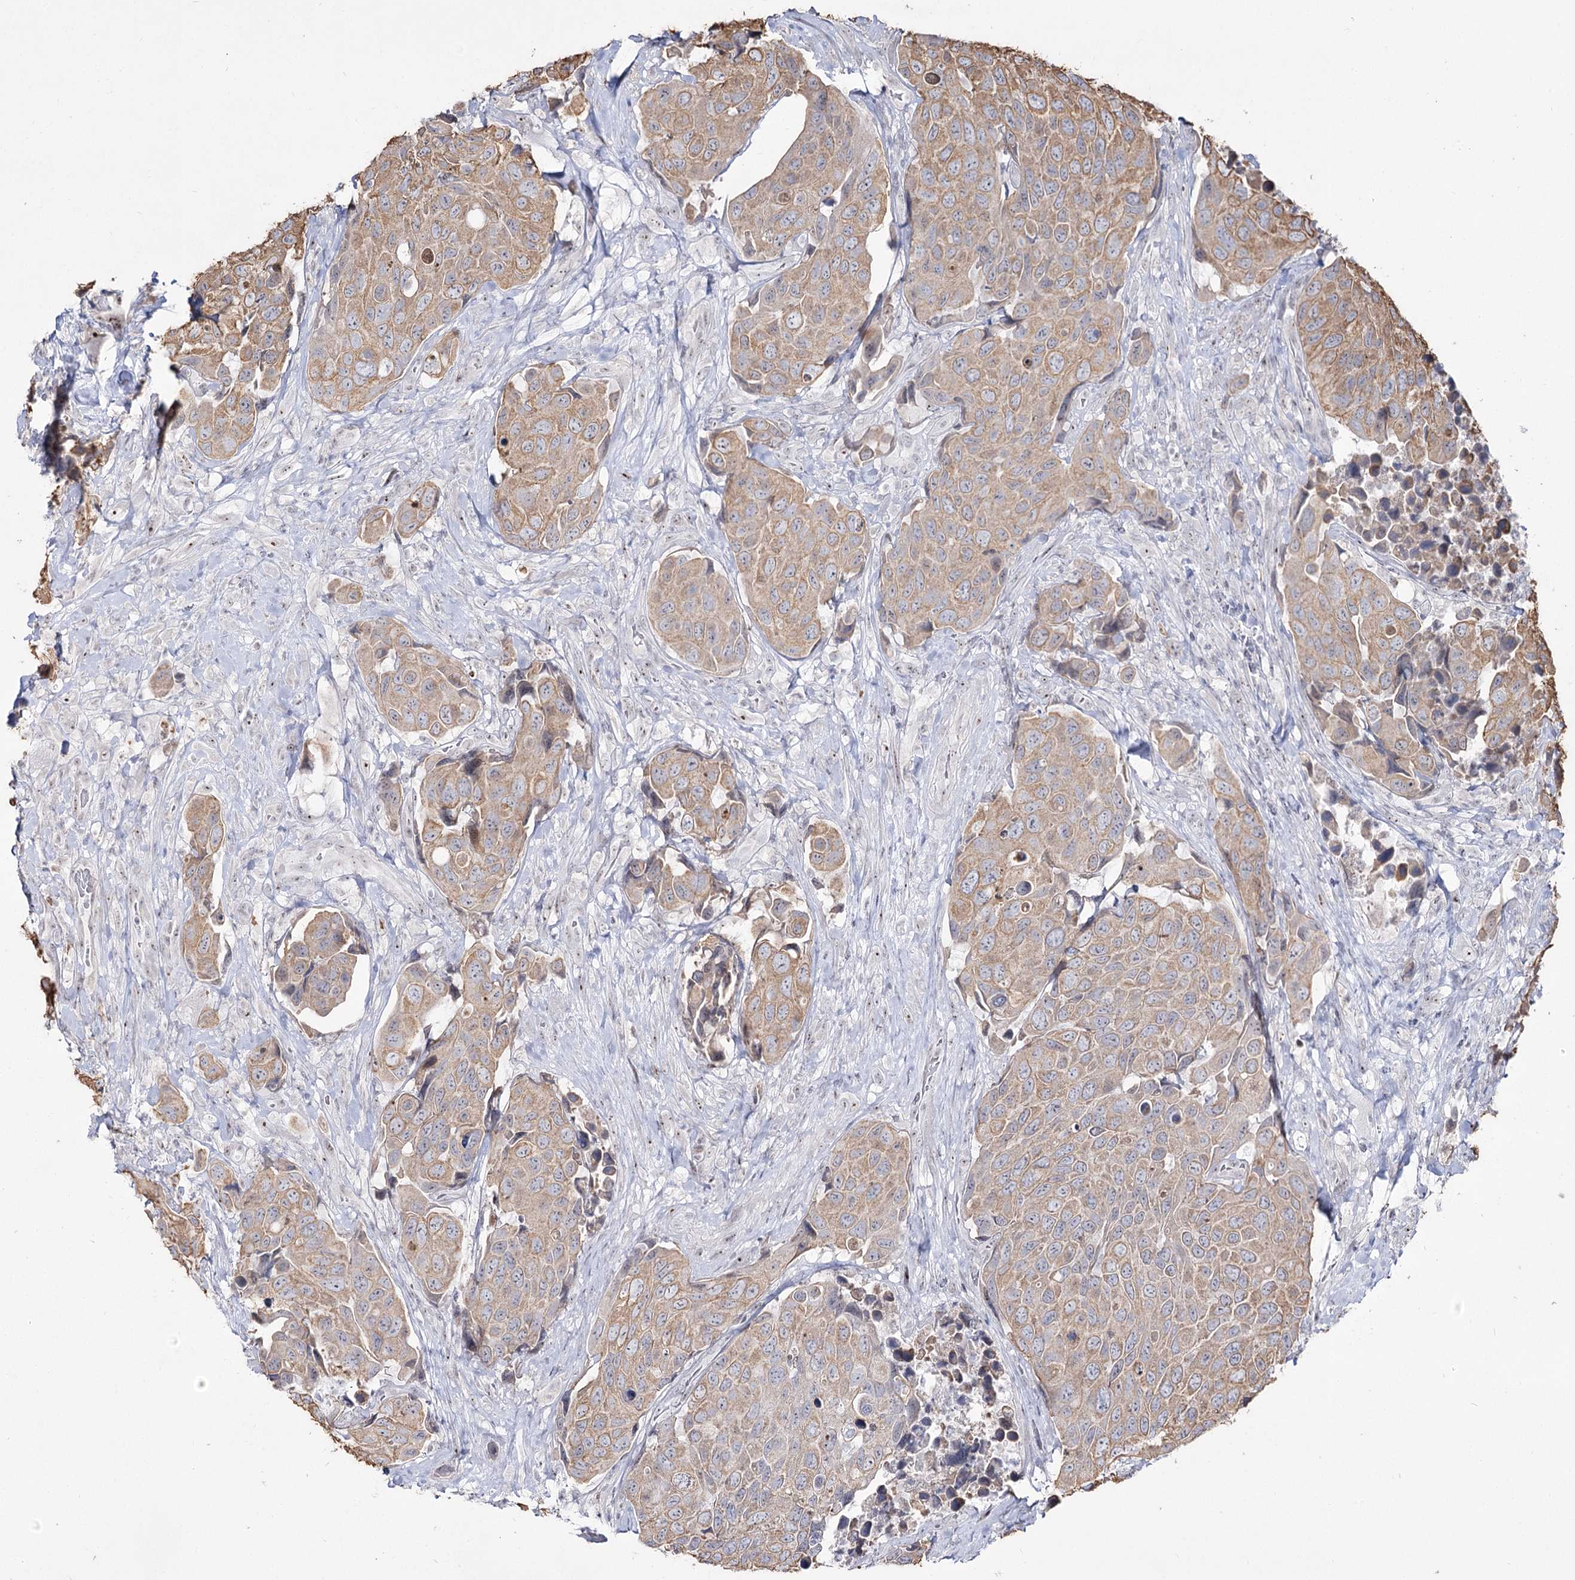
{"staining": {"intensity": "moderate", "quantity": ">75%", "location": "cytoplasmic/membranous"}, "tissue": "urothelial cancer", "cell_type": "Tumor cells", "image_type": "cancer", "snomed": [{"axis": "morphology", "description": "Urothelial carcinoma, High grade"}, {"axis": "topography", "description": "Urinary bladder"}], "caption": "Protein positivity by immunohistochemistry shows moderate cytoplasmic/membranous positivity in about >75% of tumor cells in urothelial carcinoma (high-grade). The staining was performed using DAB (3,3'-diaminobenzidine), with brown indicating positive protein expression. Nuclei are stained blue with hematoxylin.", "gene": "DDX50", "patient": {"sex": "male", "age": 74}}